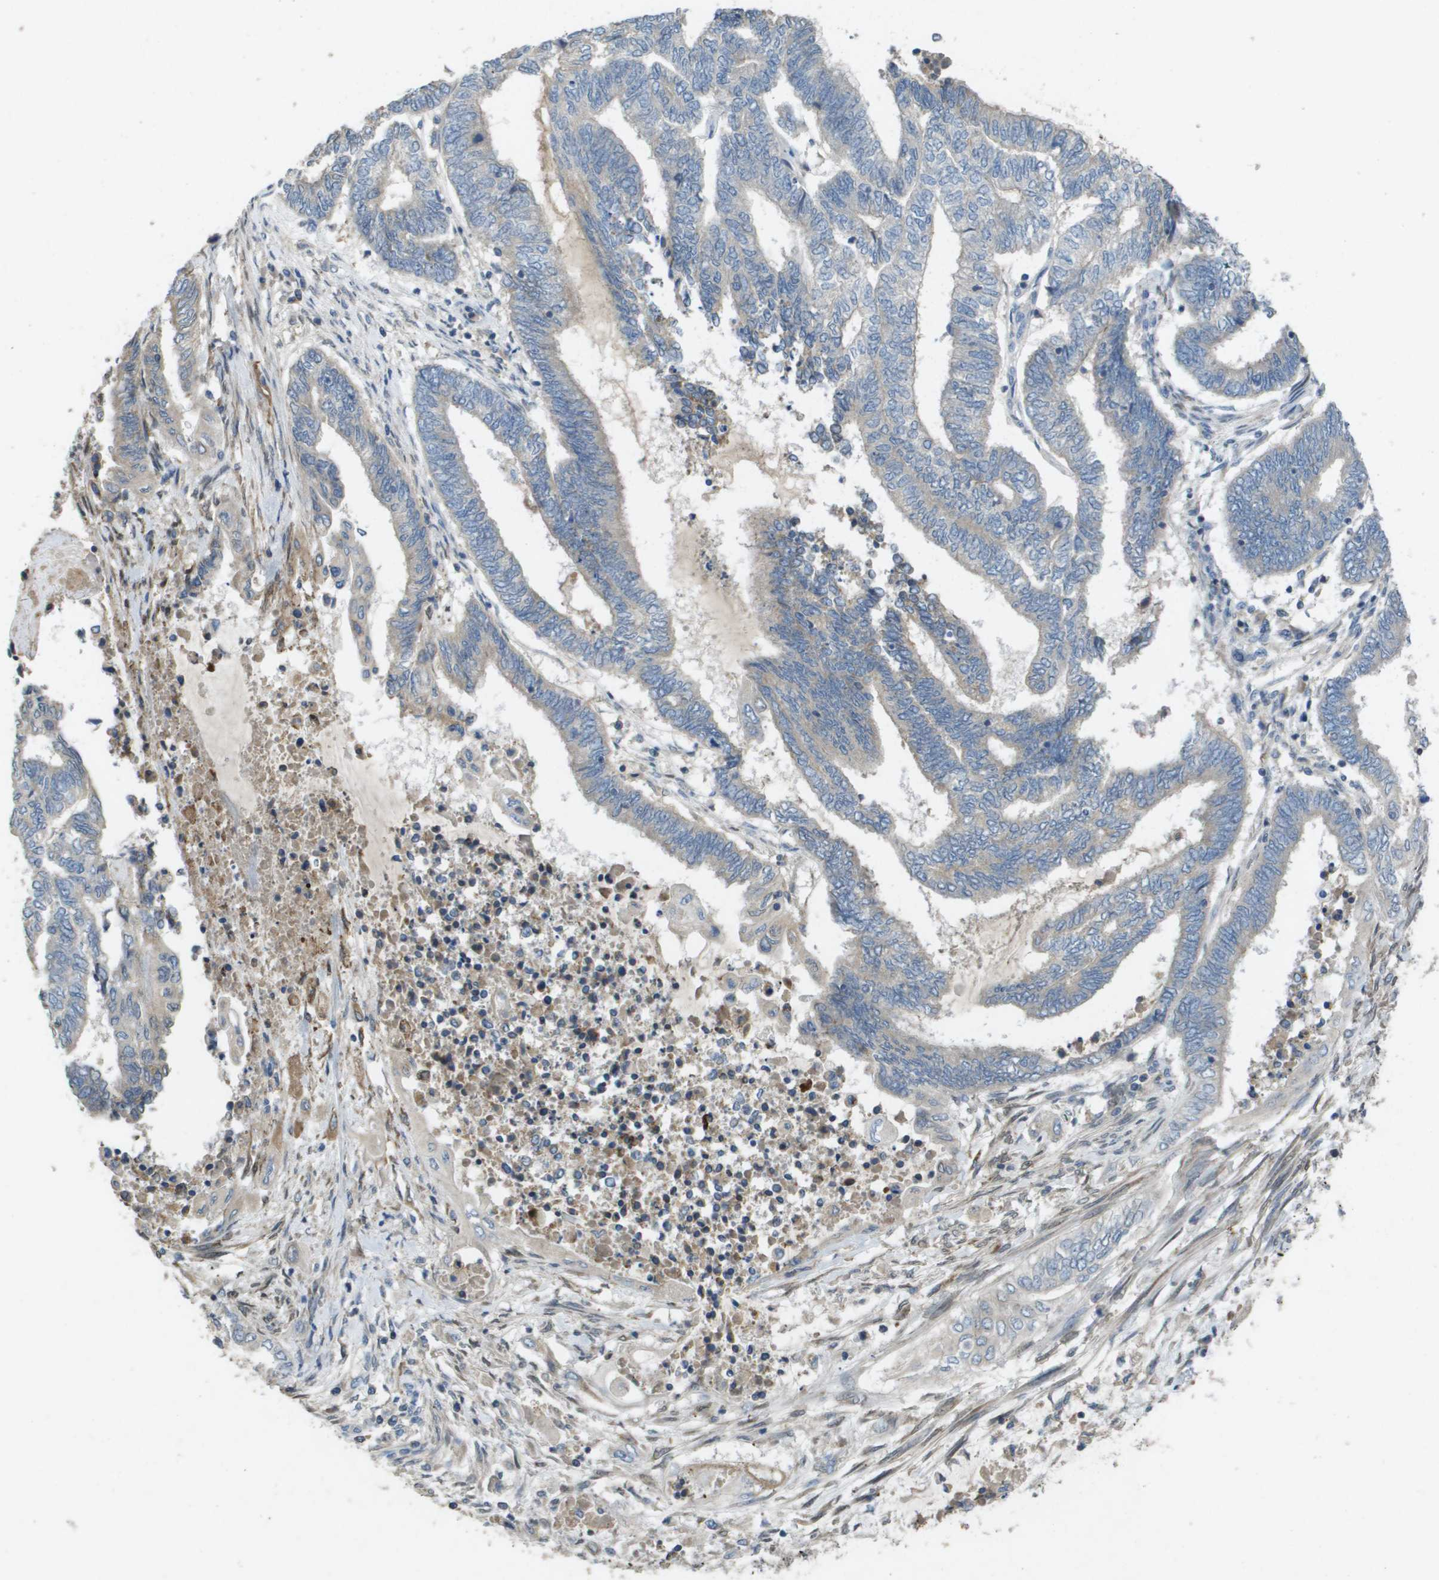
{"staining": {"intensity": "negative", "quantity": "none", "location": "none"}, "tissue": "endometrial cancer", "cell_type": "Tumor cells", "image_type": "cancer", "snomed": [{"axis": "morphology", "description": "Adenocarcinoma, NOS"}, {"axis": "topography", "description": "Uterus"}, {"axis": "topography", "description": "Endometrium"}], "caption": "This is an IHC photomicrograph of endometrial cancer. There is no expression in tumor cells.", "gene": "CLCA4", "patient": {"sex": "female", "age": 70}}